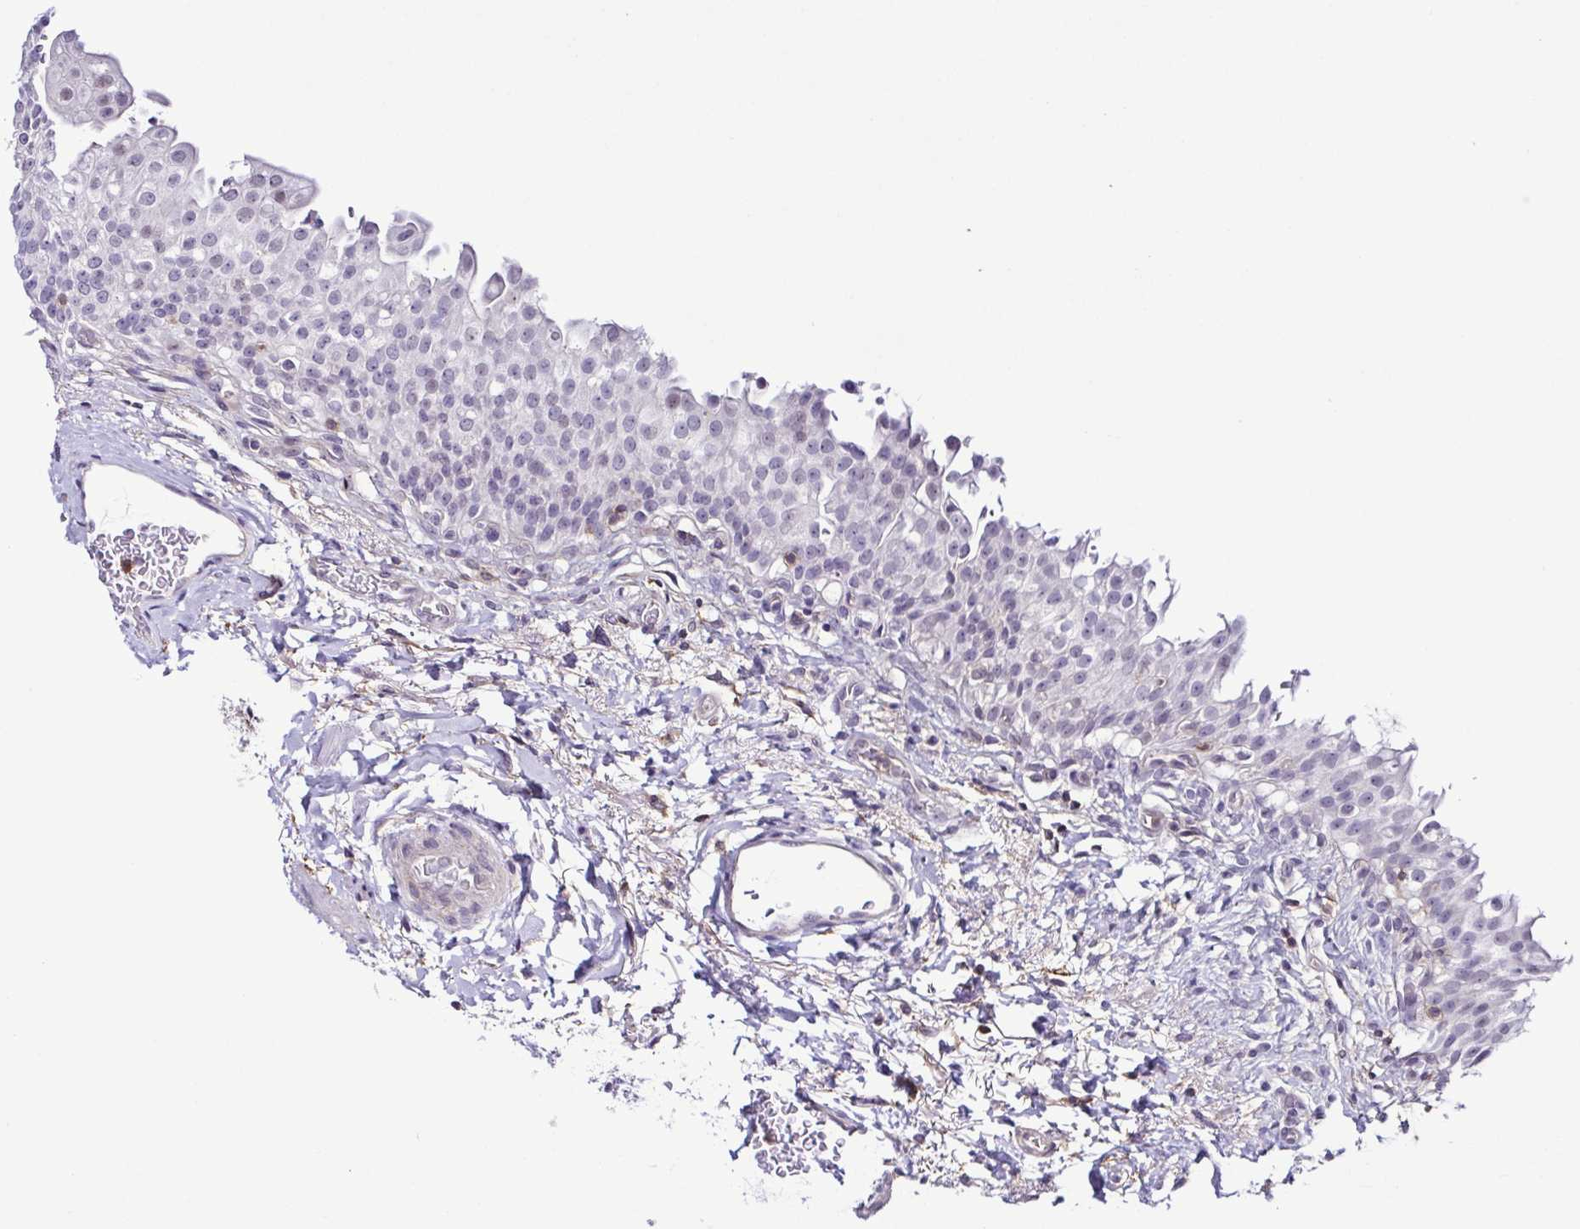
{"staining": {"intensity": "negative", "quantity": "none", "location": "none"}, "tissue": "urinary bladder", "cell_type": "Urothelial cells", "image_type": "normal", "snomed": [{"axis": "morphology", "description": "Normal tissue, NOS"}, {"axis": "topography", "description": "Urinary bladder"}, {"axis": "topography", "description": "Peripheral nerve tissue"}], "caption": "Histopathology image shows no significant protein staining in urothelial cells of normal urinary bladder.", "gene": "TNNT2", "patient": {"sex": "female", "age": 60}}